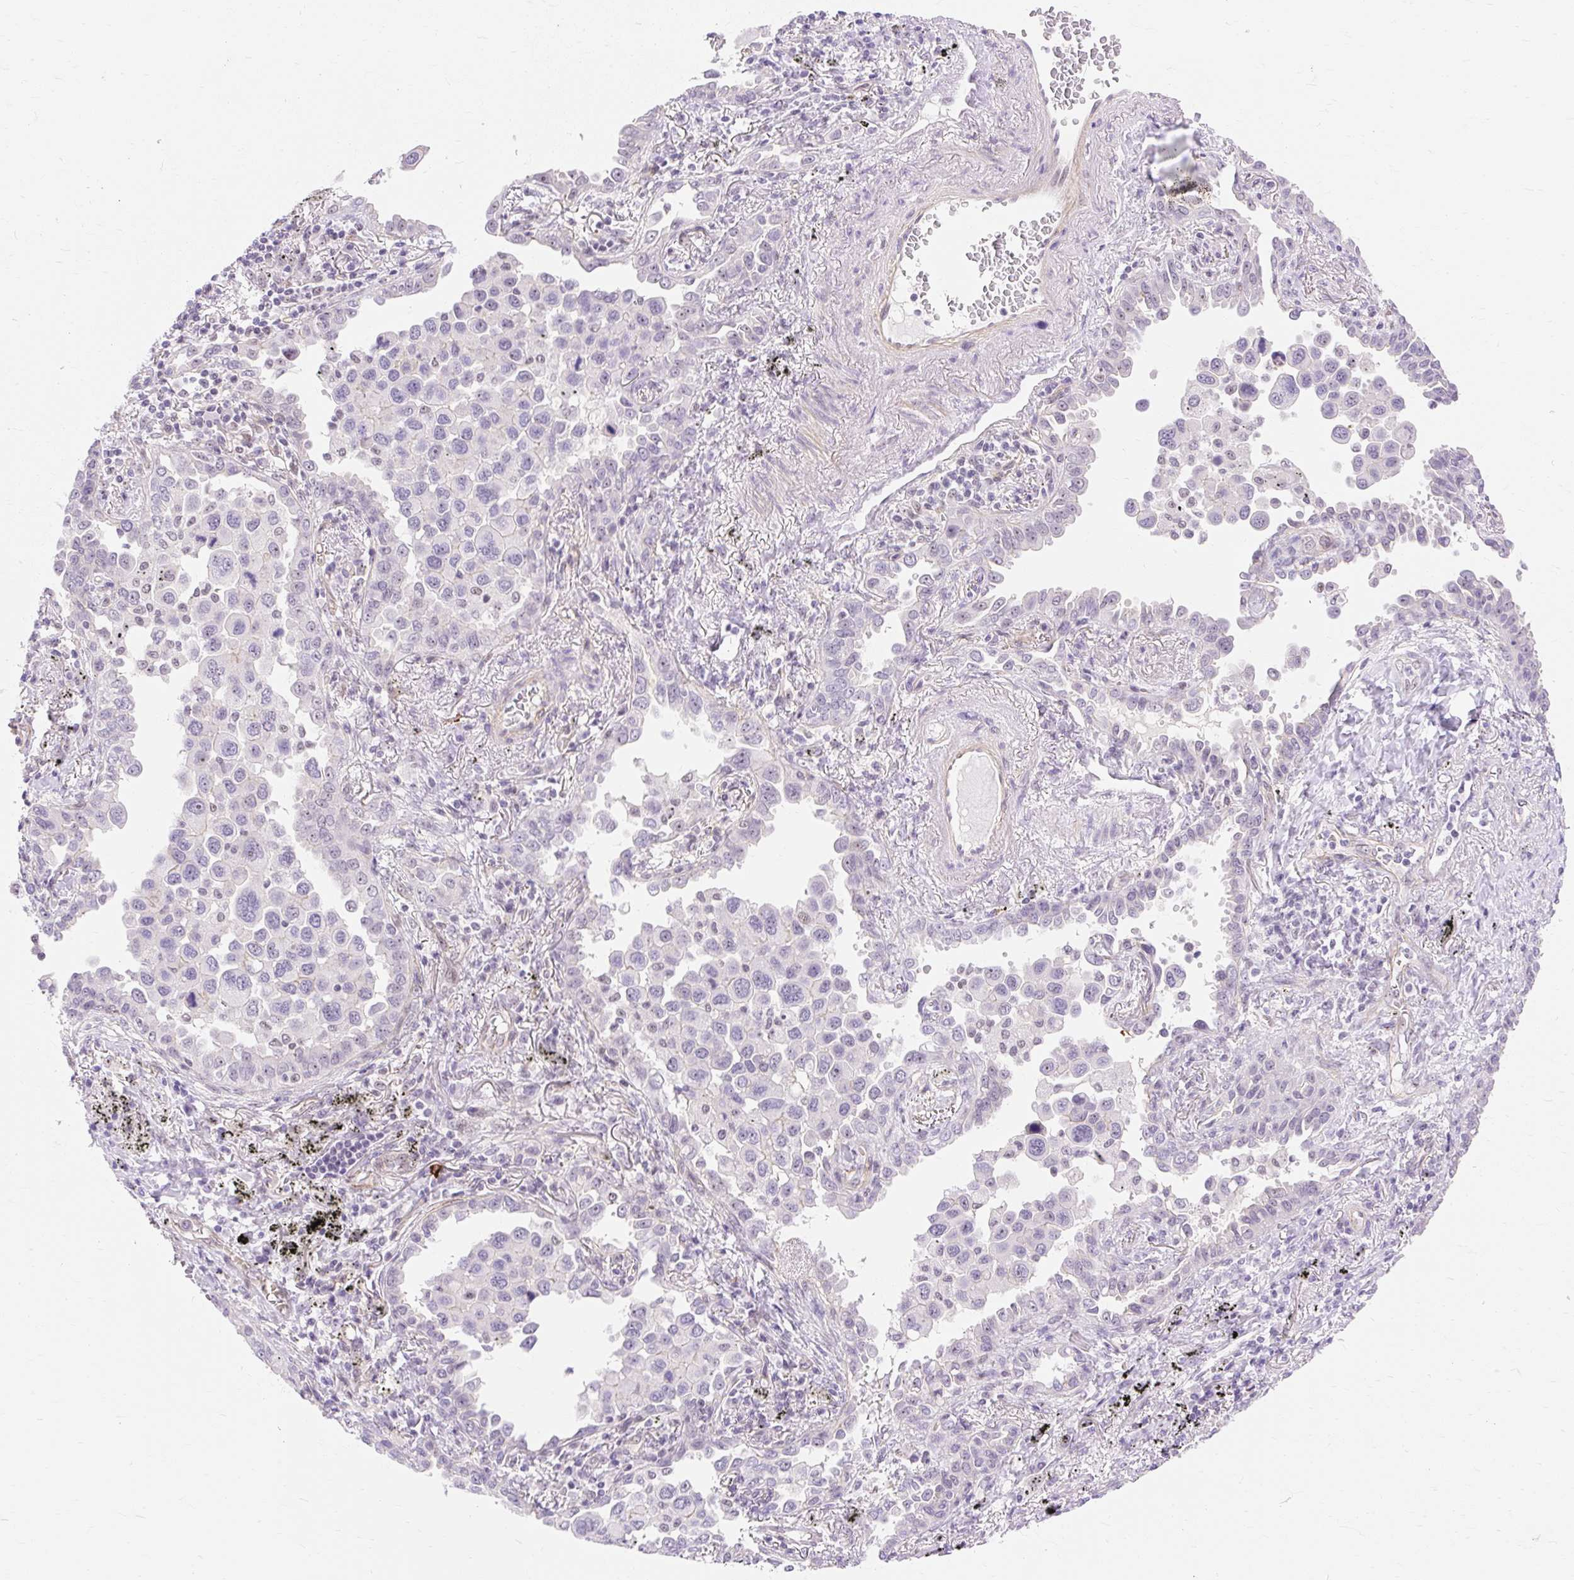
{"staining": {"intensity": "weak", "quantity": "<25%", "location": "nuclear"}, "tissue": "lung cancer", "cell_type": "Tumor cells", "image_type": "cancer", "snomed": [{"axis": "morphology", "description": "Adenocarcinoma, NOS"}, {"axis": "topography", "description": "Lung"}], "caption": "The histopathology image demonstrates no staining of tumor cells in adenocarcinoma (lung).", "gene": "OBP2A", "patient": {"sex": "male", "age": 67}}